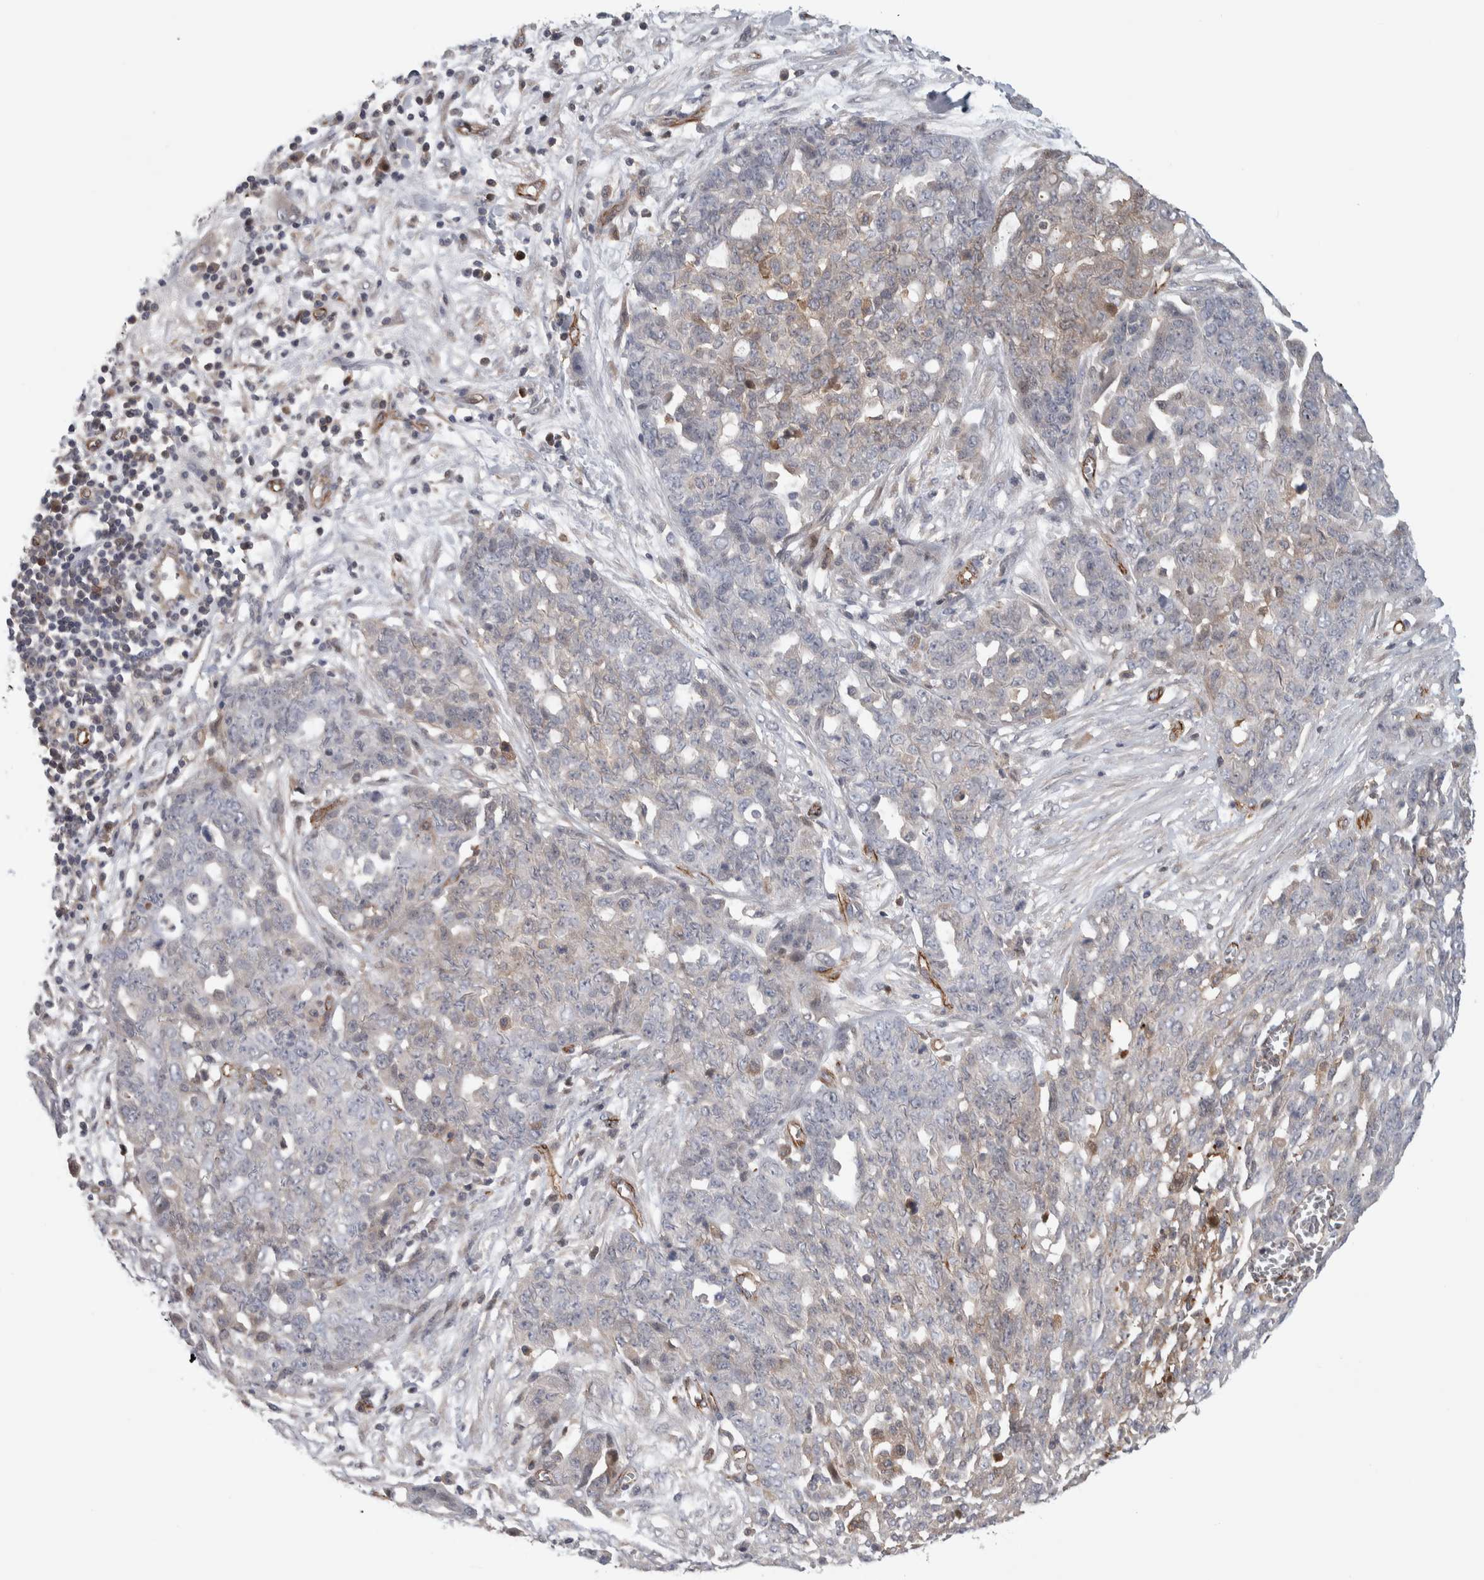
{"staining": {"intensity": "weak", "quantity": "<25%", "location": "cytoplasmic/membranous"}, "tissue": "ovarian cancer", "cell_type": "Tumor cells", "image_type": "cancer", "snomed": [{"axis": "morphology", "description": "Cystadenocarcinoma, serous, NOS"}, {"axis": "topography", "description": "Soft tissue"}, {"axis": "topography", "description": "Ovary"}], "caption": "Immunohistochemical staining of human serous cystadenocarcinoma (ovarian) reveals no significant staining in tumor cells.", "gene": "ZNF862", "patient": {"sex": "female", "age": 57}}